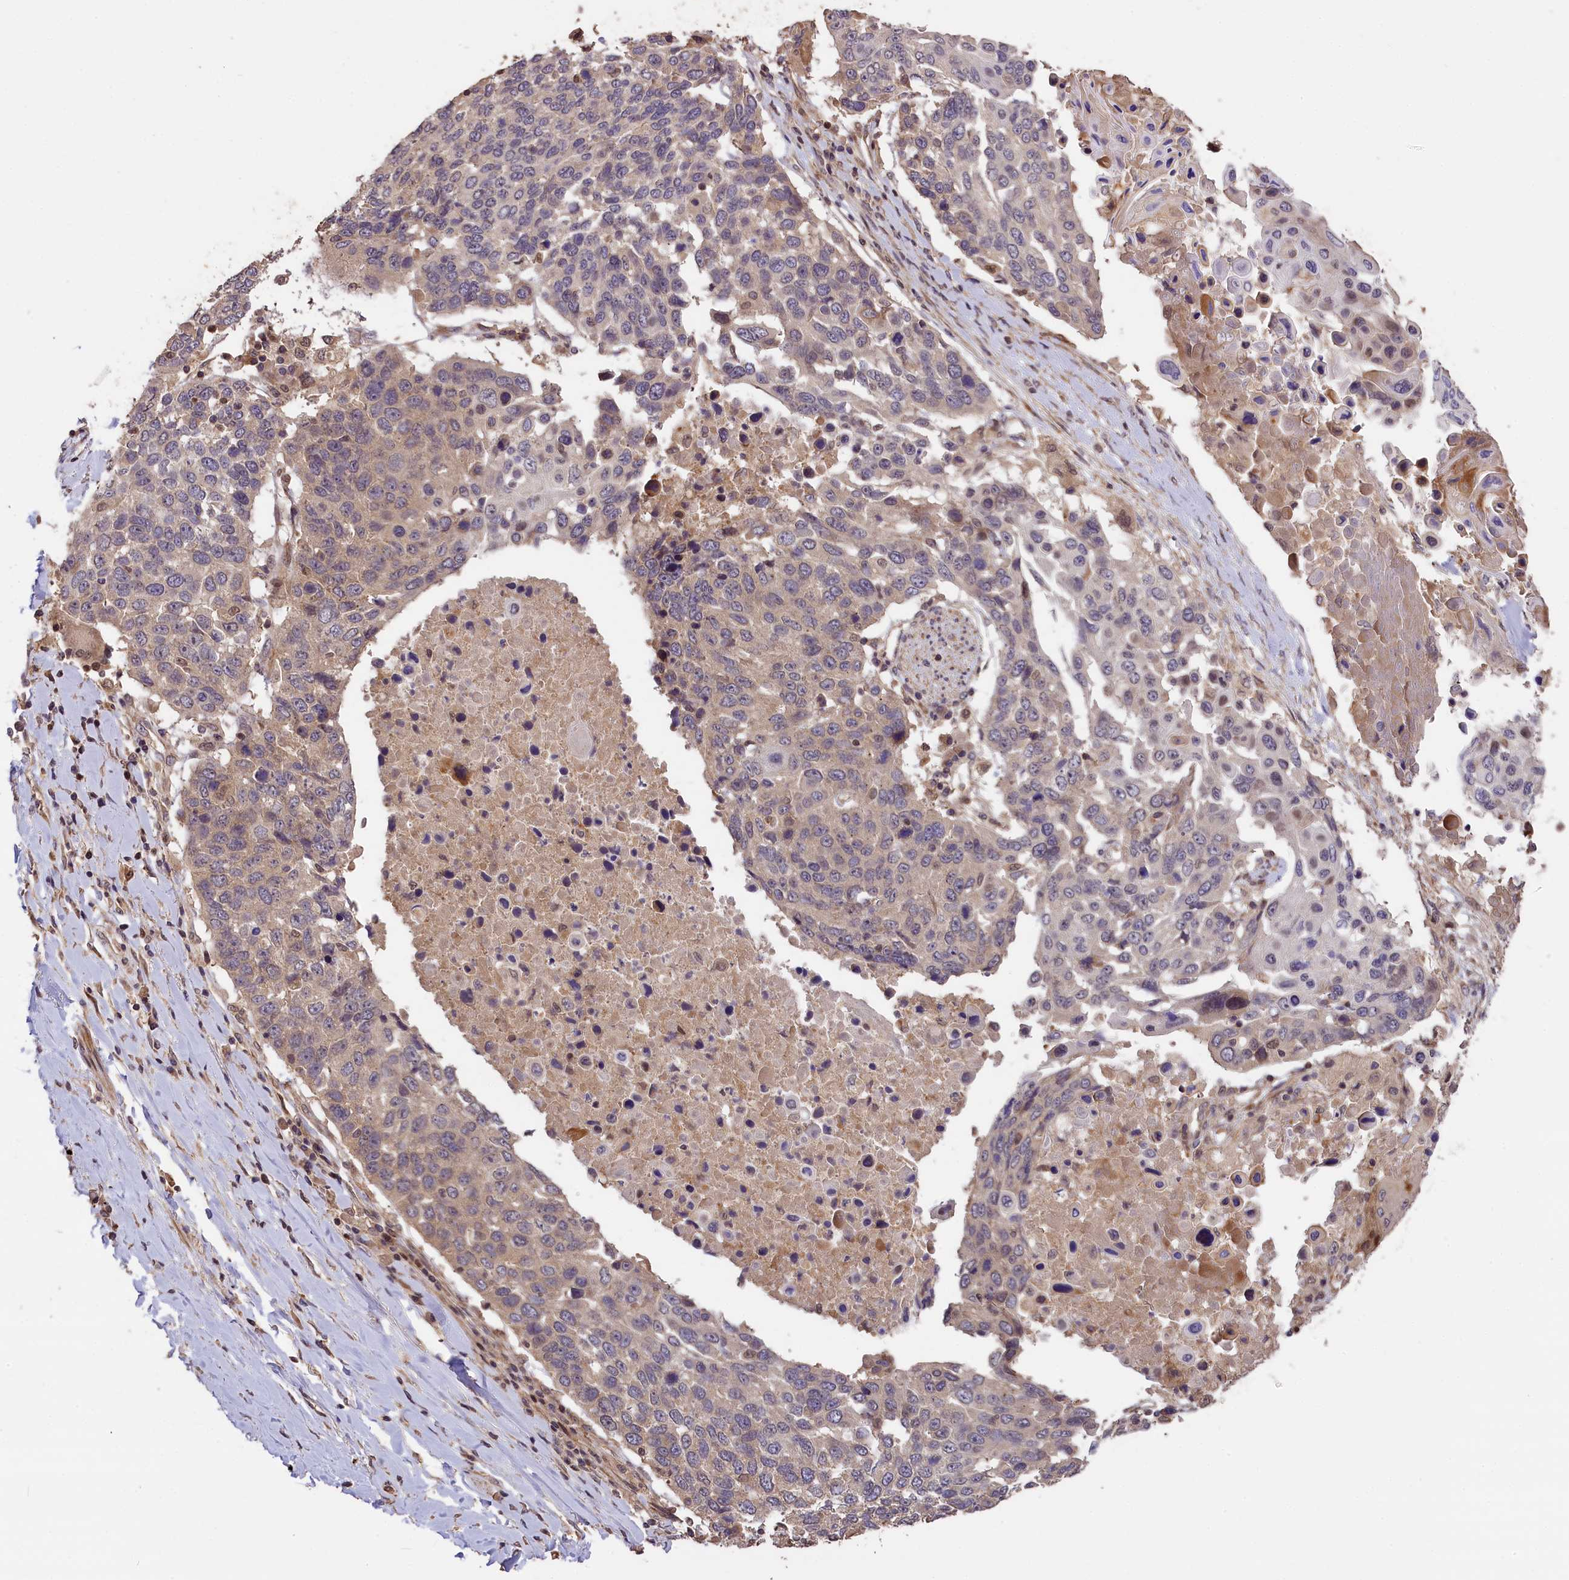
{"staining": {"intensity": "weak", "quantity": "25%-75%", "location": "cytoplasmic/membranous"}, "tissue": "lung cancer", "cell_type": "Tumor cells", "image_type": "cancer", "snomed": [{"axis": "morphology", "description": "Squamous cell carcinoma, NOS"}, {"axis": "topography", "description": "Lung"}], "caption": "Lung cancer (squamous cell carcinoma) stained with a brown dye exhibits weak cytoplasmic/membranous positive positivity in approximately 25%-75% of tumor cells.", "gene": "DNAJB9", "patient": {"sex": "male", "age": 66}}